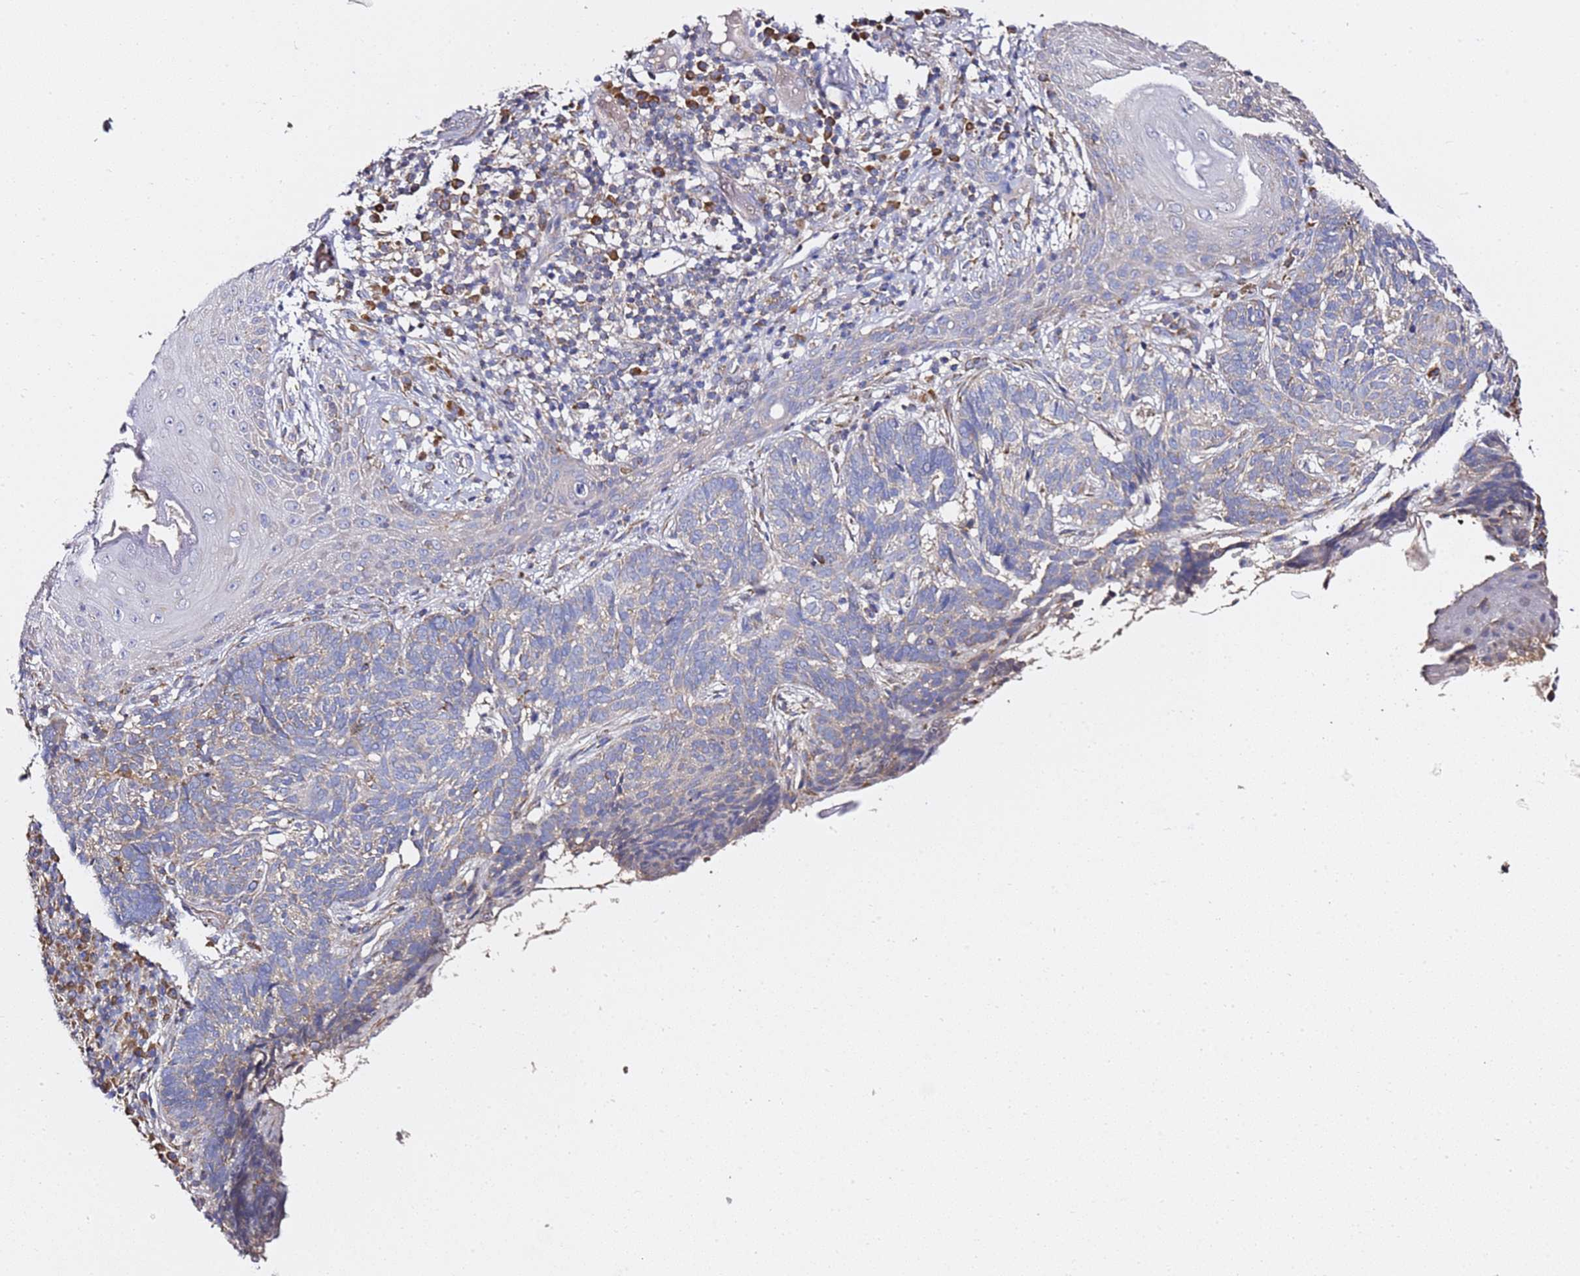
{"staining": {"intensity": "weak", "quantity": "25%-75%", "location": "cytoplasmic/membranous"}, "tissue": "skin cancer", "cell_type": "Tumor cells", "image_type": "cancer", "snomed": [{"axis": "morphology", "description": "Basal cell carcinoma"}, {"axis": "topography", "description": "Skin"}], "caption": "Human skin cancer stained with a protein marker reveals weak staining in tumor cells.", "gene": "C19orf12", "patient": {"sex": "male", "age": 88}}